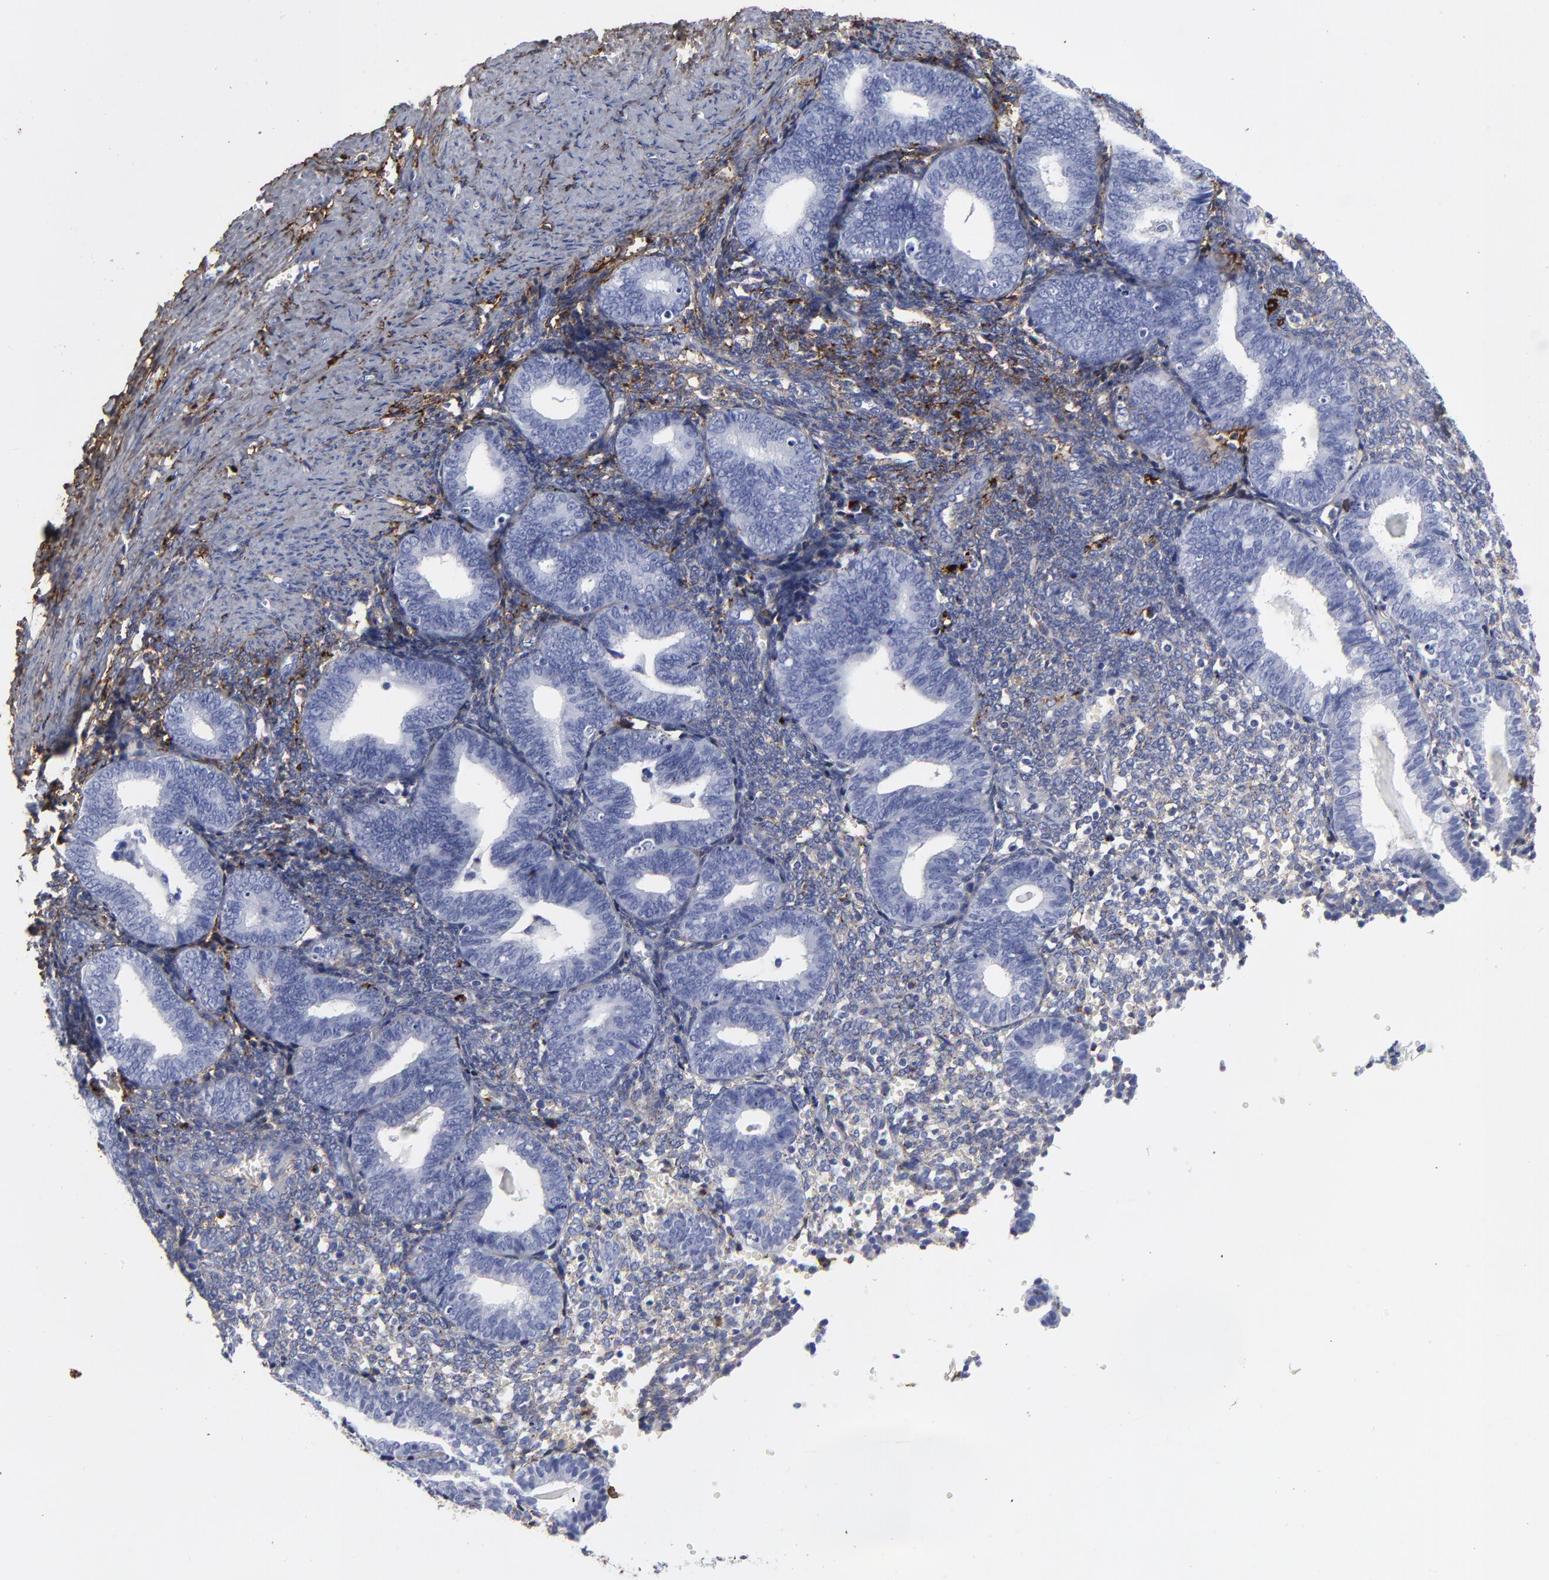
{"staining": {"intensity": "moderate", "quantity": "25%-75%", "location": "cytoplasmic/membranous"}, "tissue": "endometrium", "cell_type": "Cells in endometrial stroma", "image_type": "normal", "snomed": [{"axis": "morphology", "description": "Normal tissue, NOS"}, {"axis": "topography", "description": "Endometrium"}], "caption": "DAB immunohistochemical staining of unremarkable human endometrium demonstrates moderate cytoplasmic/membranous protein positivity in about 25%-75% of cells in endometrial stroma. (DAB (3,3'-diaminobenzidine) IHC with brightfield microscopy, high magnification).", "gene": "DCN", "patient": {"sex": "female", "age": 61}}